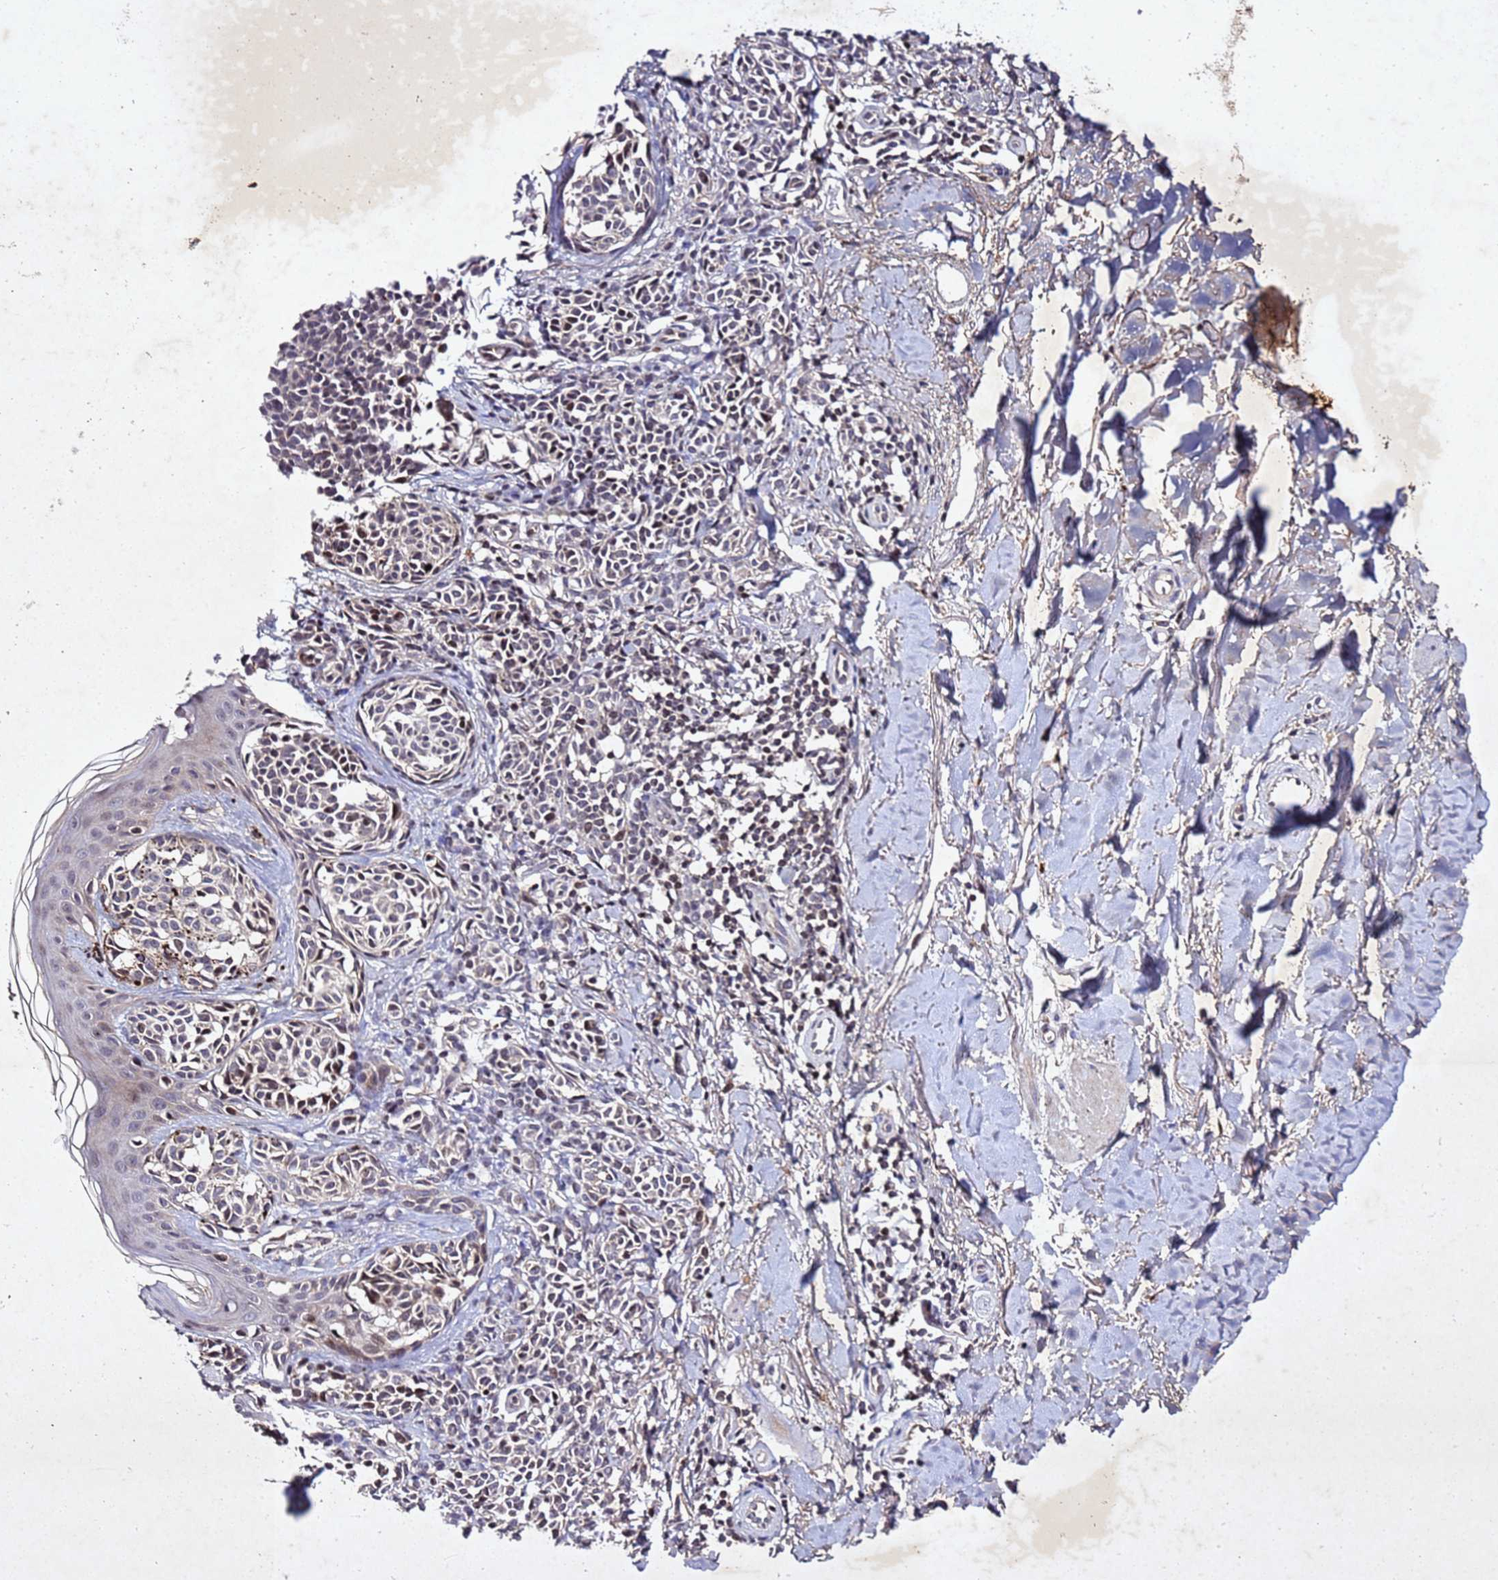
{"staining": {"intensity": "weak", "quantity": "<25%", "location": "cytoplasmic/membranous"}, "tissue": "melanoma", "cell_type": "Tumor cells", "image_type": "cancer", "snomed": [{"axis": "morphology", "description": "Malignant melanoma, NOS"}, {"axis": "topography", "description": "Skin of upper extremity"}], "caption": "High power microscopy histopathology image of an immunohistochemistry (IHC) histopathology image of melanoma, revealing no significant expression in tumor cells.", "gene": "SV2B", "patient": {"sex": "male", "age": 40}}